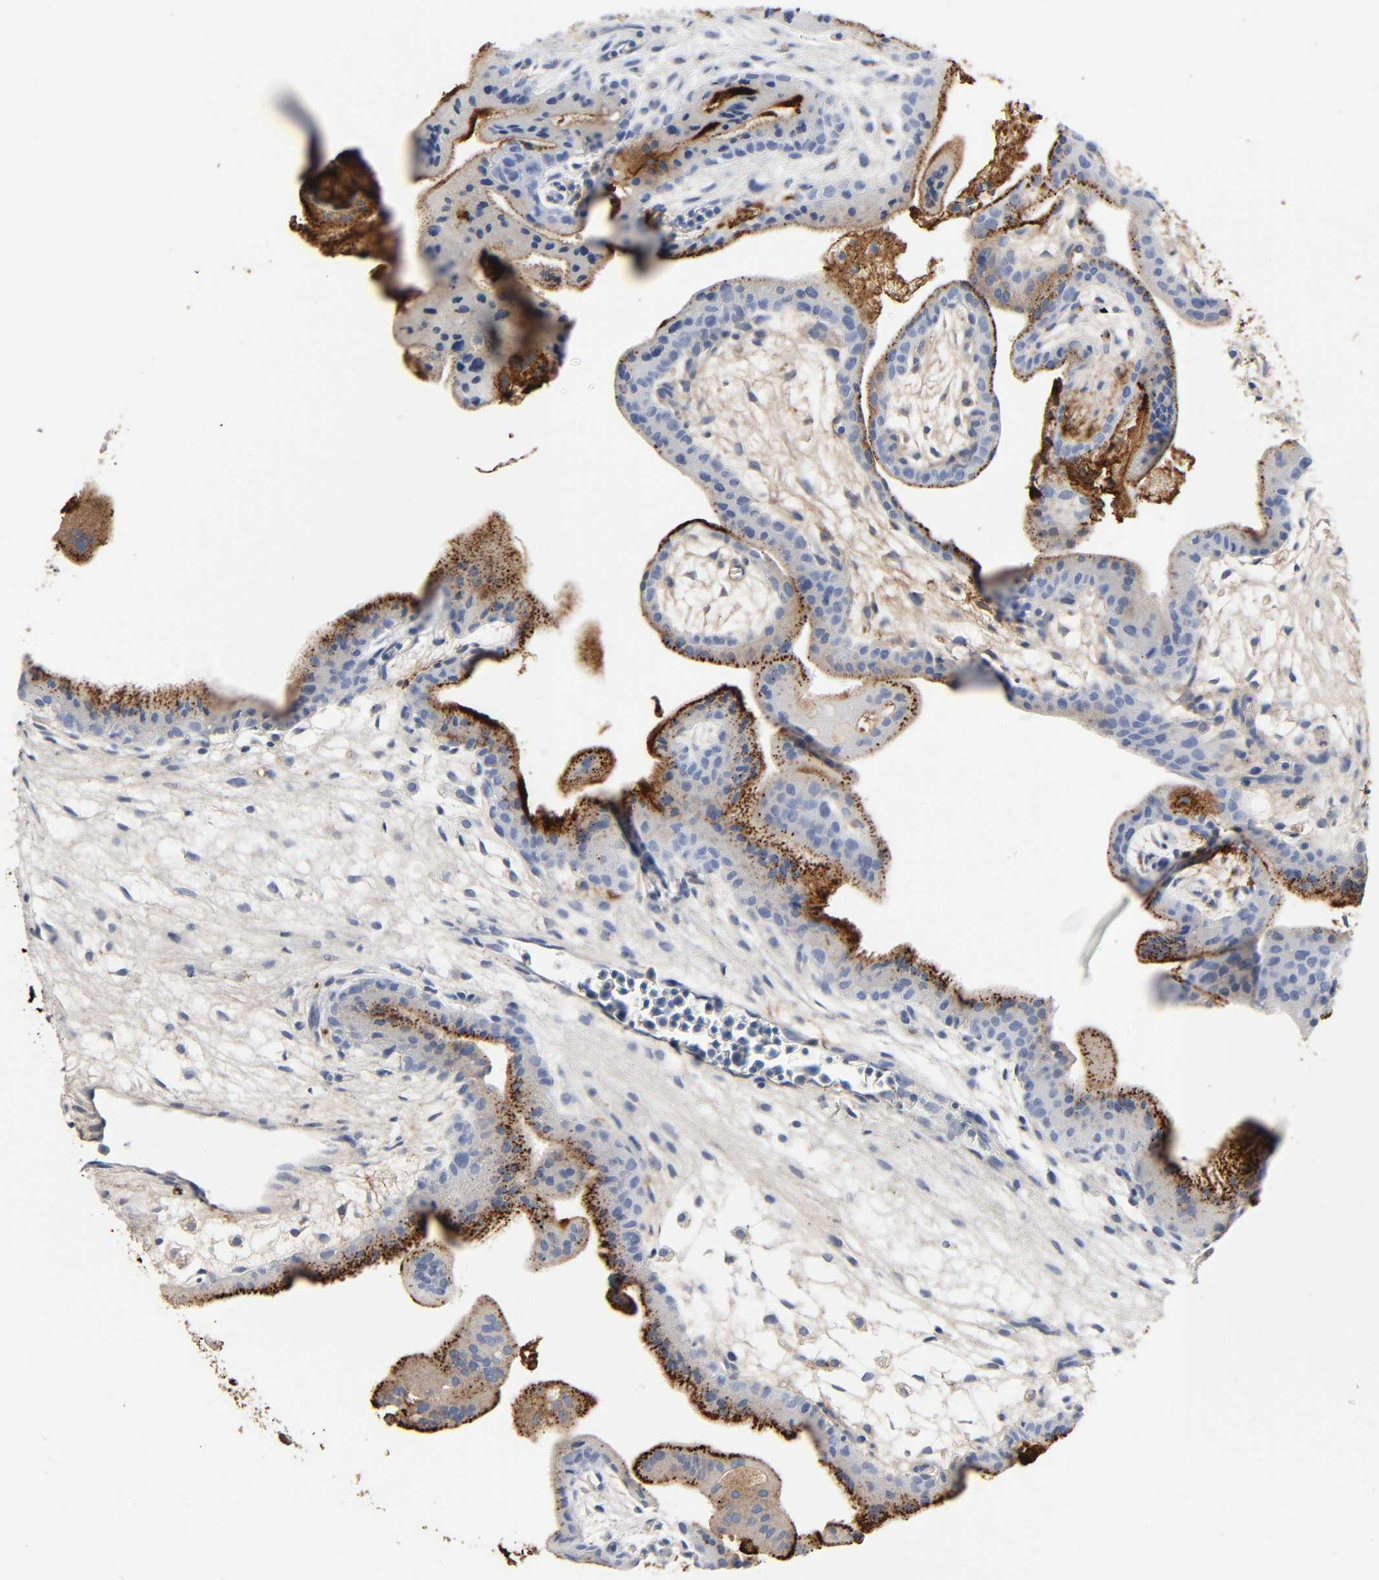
{"staining": {"intensity": "moderate", "quantity": "<25%", "location": "cytoplasmic/membranous"}, "tissue": "placenta", "cell_type": "Decidual cells", "image_type": "normal", "snomed": [{"axis": "morphology", "description": "Normal tissue, NOS"}, {"axis": "topography", "description": "Placenta"}], "caption": "Placenta stained with a brown dye exhibits moderate cytoplasmic/membranous positive staining in about <25% of decidual cells.", "gene": "C3", "patient": {"sex": "female", "age": 35}}